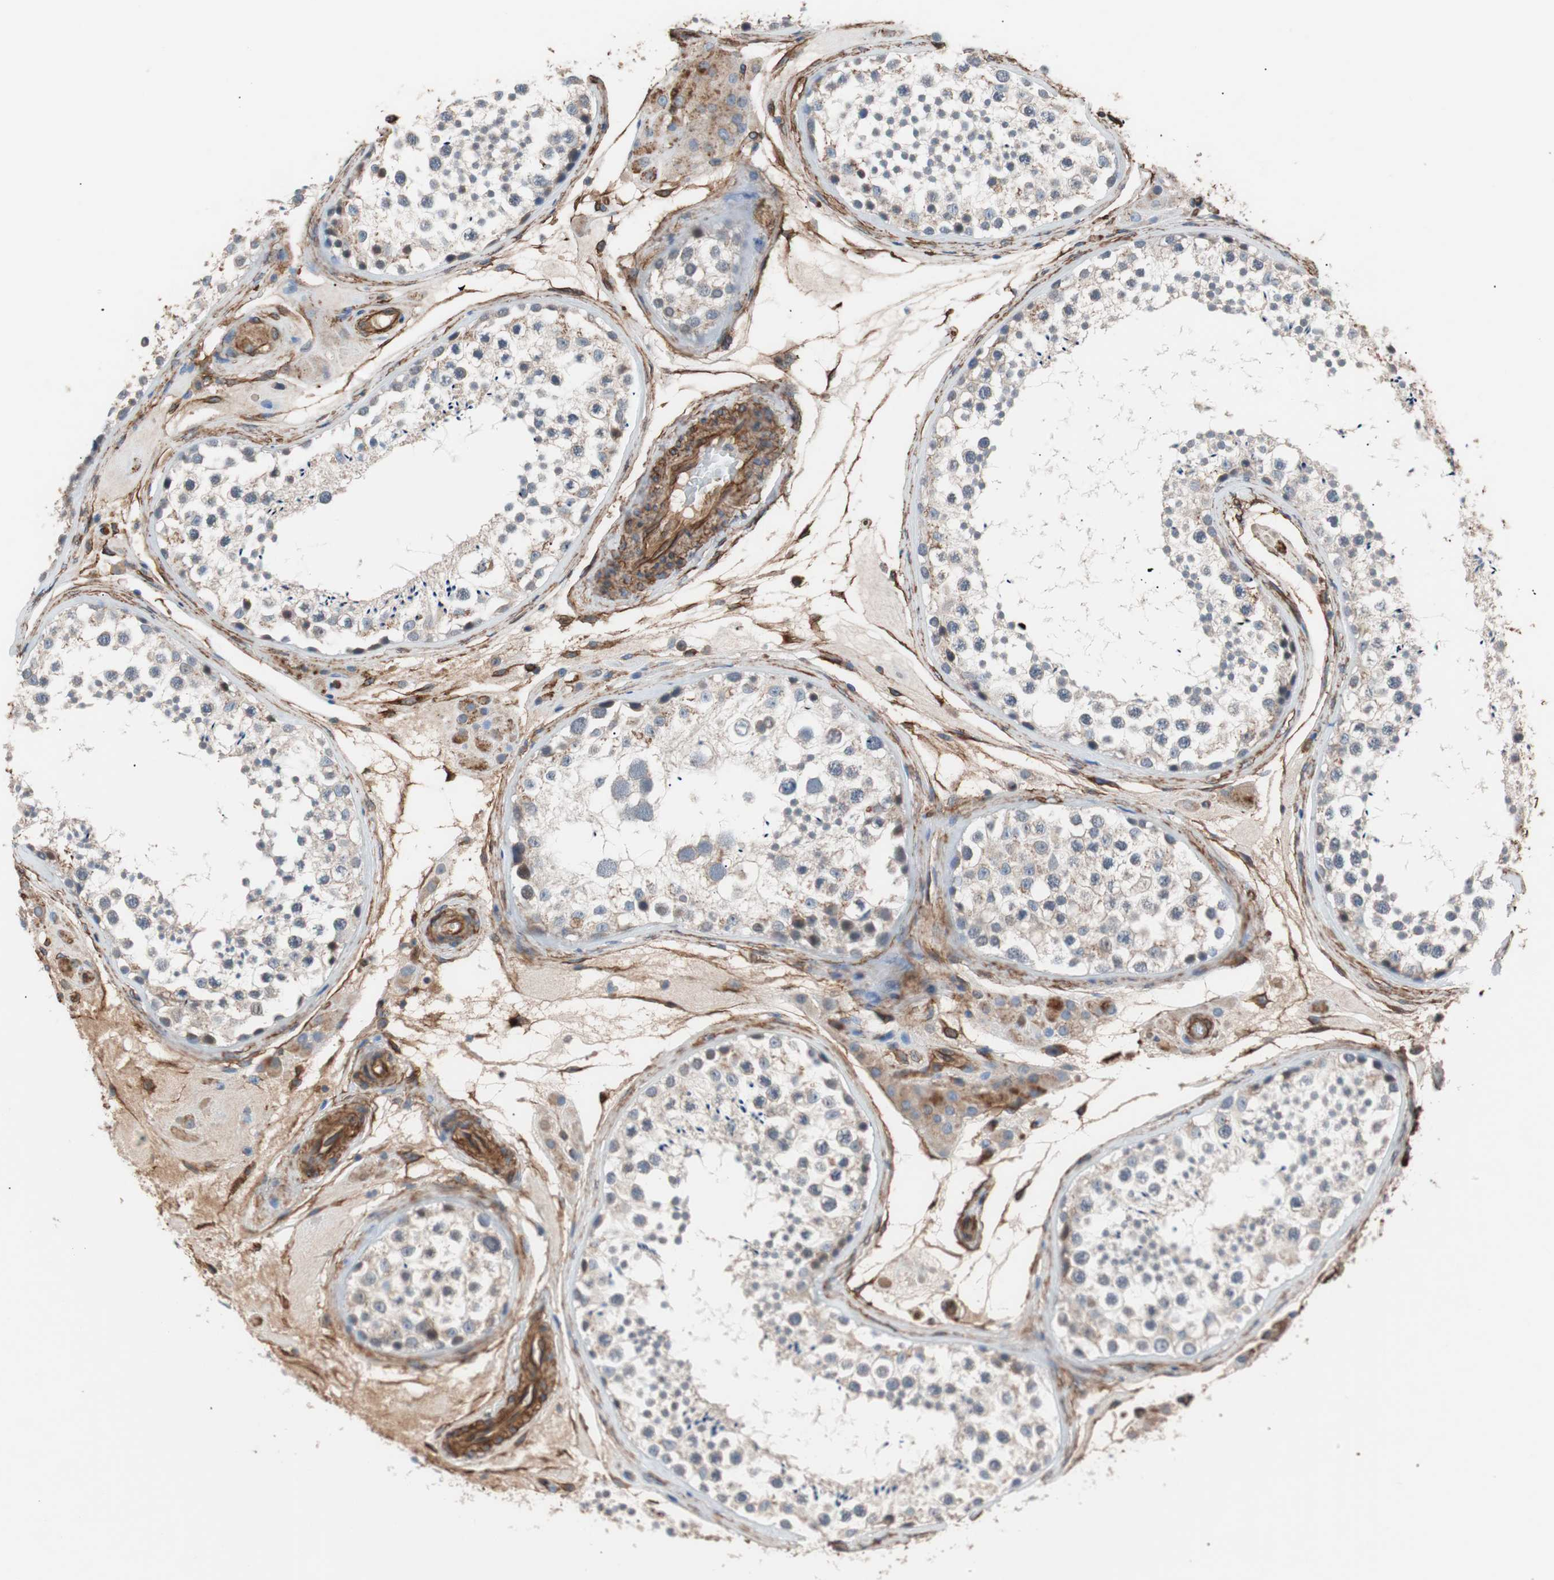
{"staining": {"intensity": "negative", "quantity": "none", "location": "none"}, "tissue": "testis", "cell_type": "Cells in seminiferous ducts", "image_type": "normal", "snomed": [{"axis": "morphology", "description": "Normal tissue, NOS"}, {"axis": "topography", "description": "Testis"}], "caption": "This is a photomicrograph of immunohistochemistry (IHC) staining of benign testis, which shows no positivity in cells in seminiferous ducts.", "gene": "SPINT1", "patient": {"sex": "male", "age": 46}}